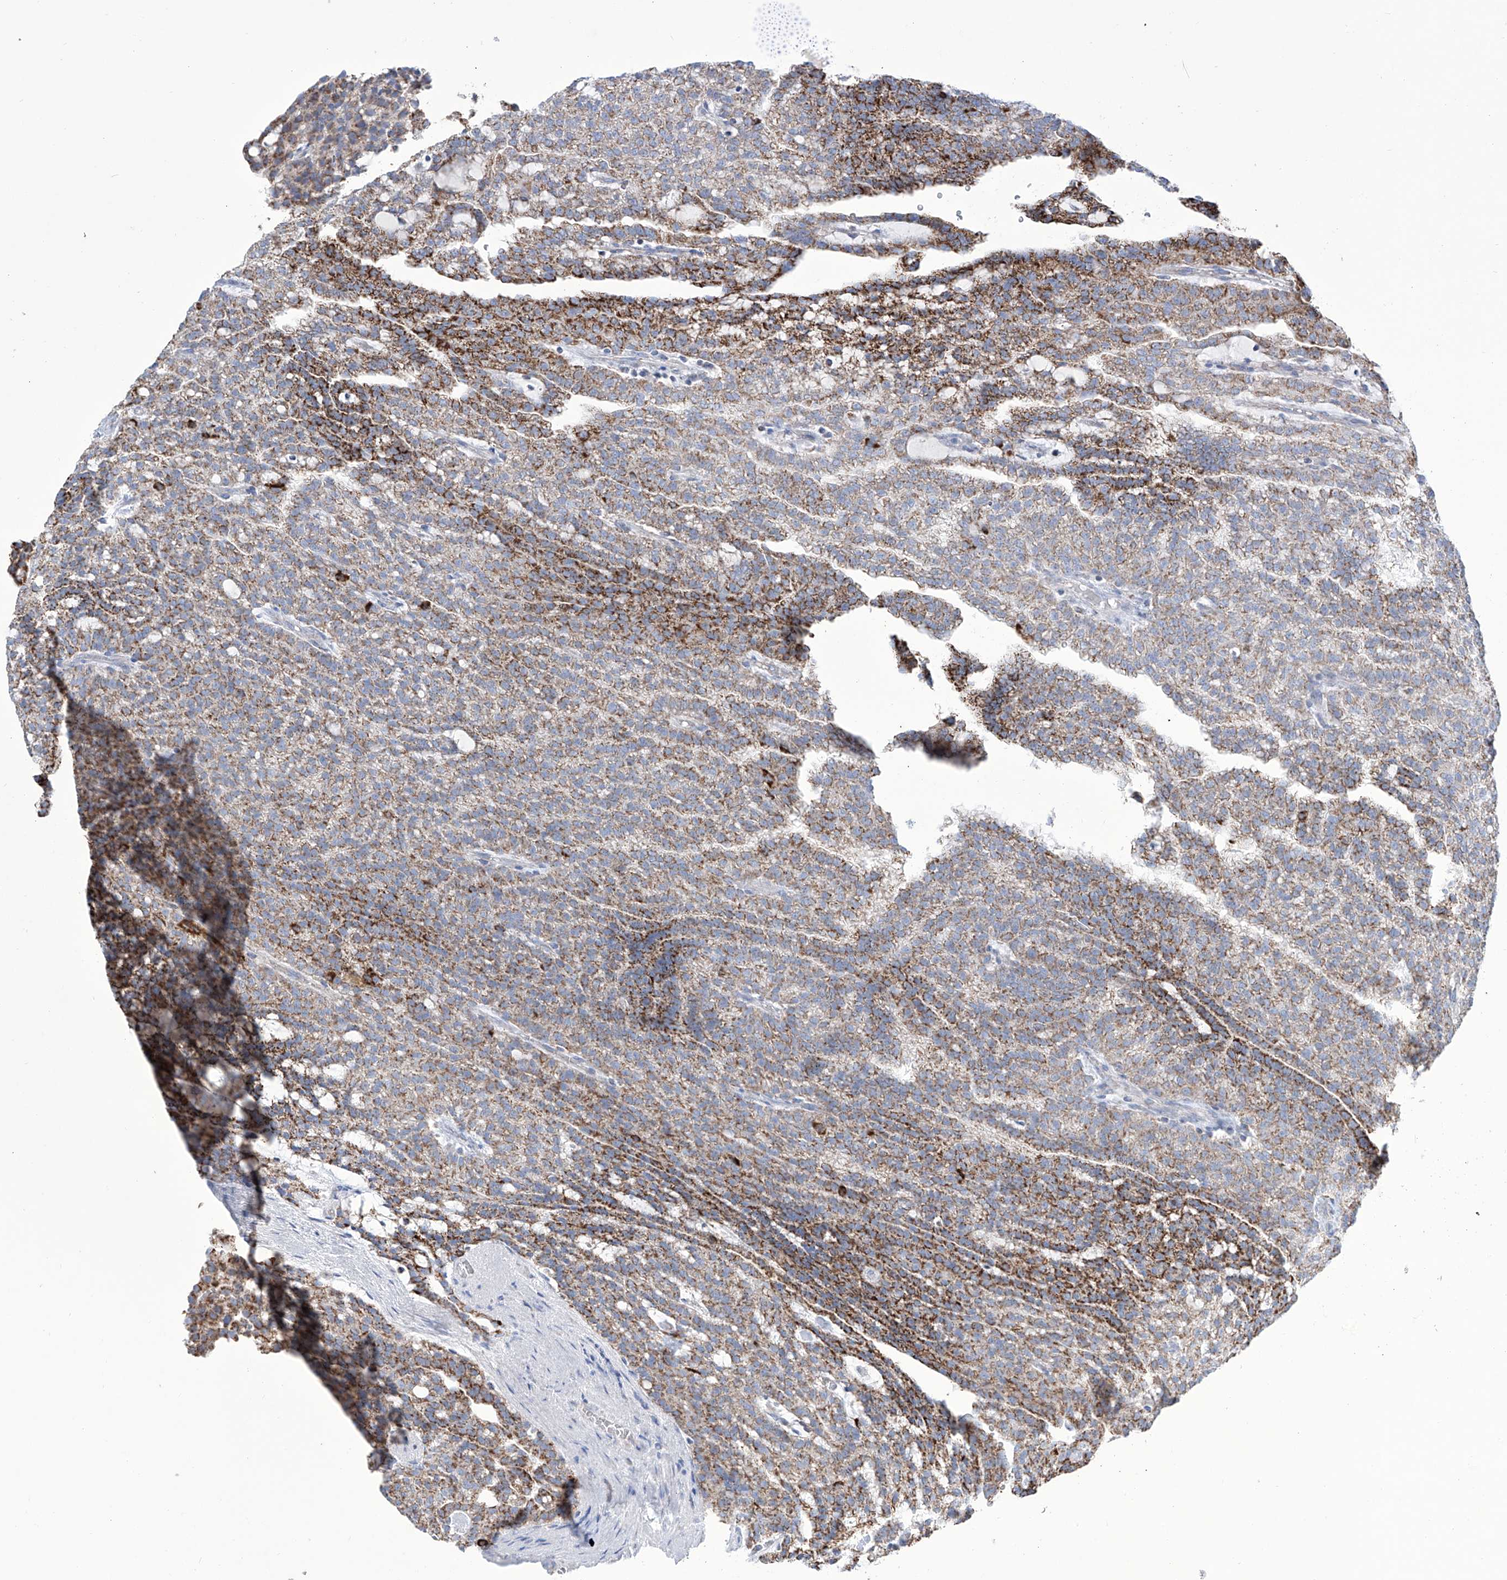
{"staining": {"intensity": "strong", "quantity": ">75%", "location": "cytoplasmic/membranous"}, "tissue": "renal cancer", "cell_type": "Tumor cells", "image_type": "cancer", "snomed": [{"axis": "morphology", "description": "Adenocarcinoma, NOS"}, {"axis": "topography", "description": "Kidney"}], "caption": "Human adenocarcinoma (renal) stained with a protein marker shows strong staining in tumor cells.", "gene": "ALDH6A1", "patient": {"sex": "male", "age": 63}}